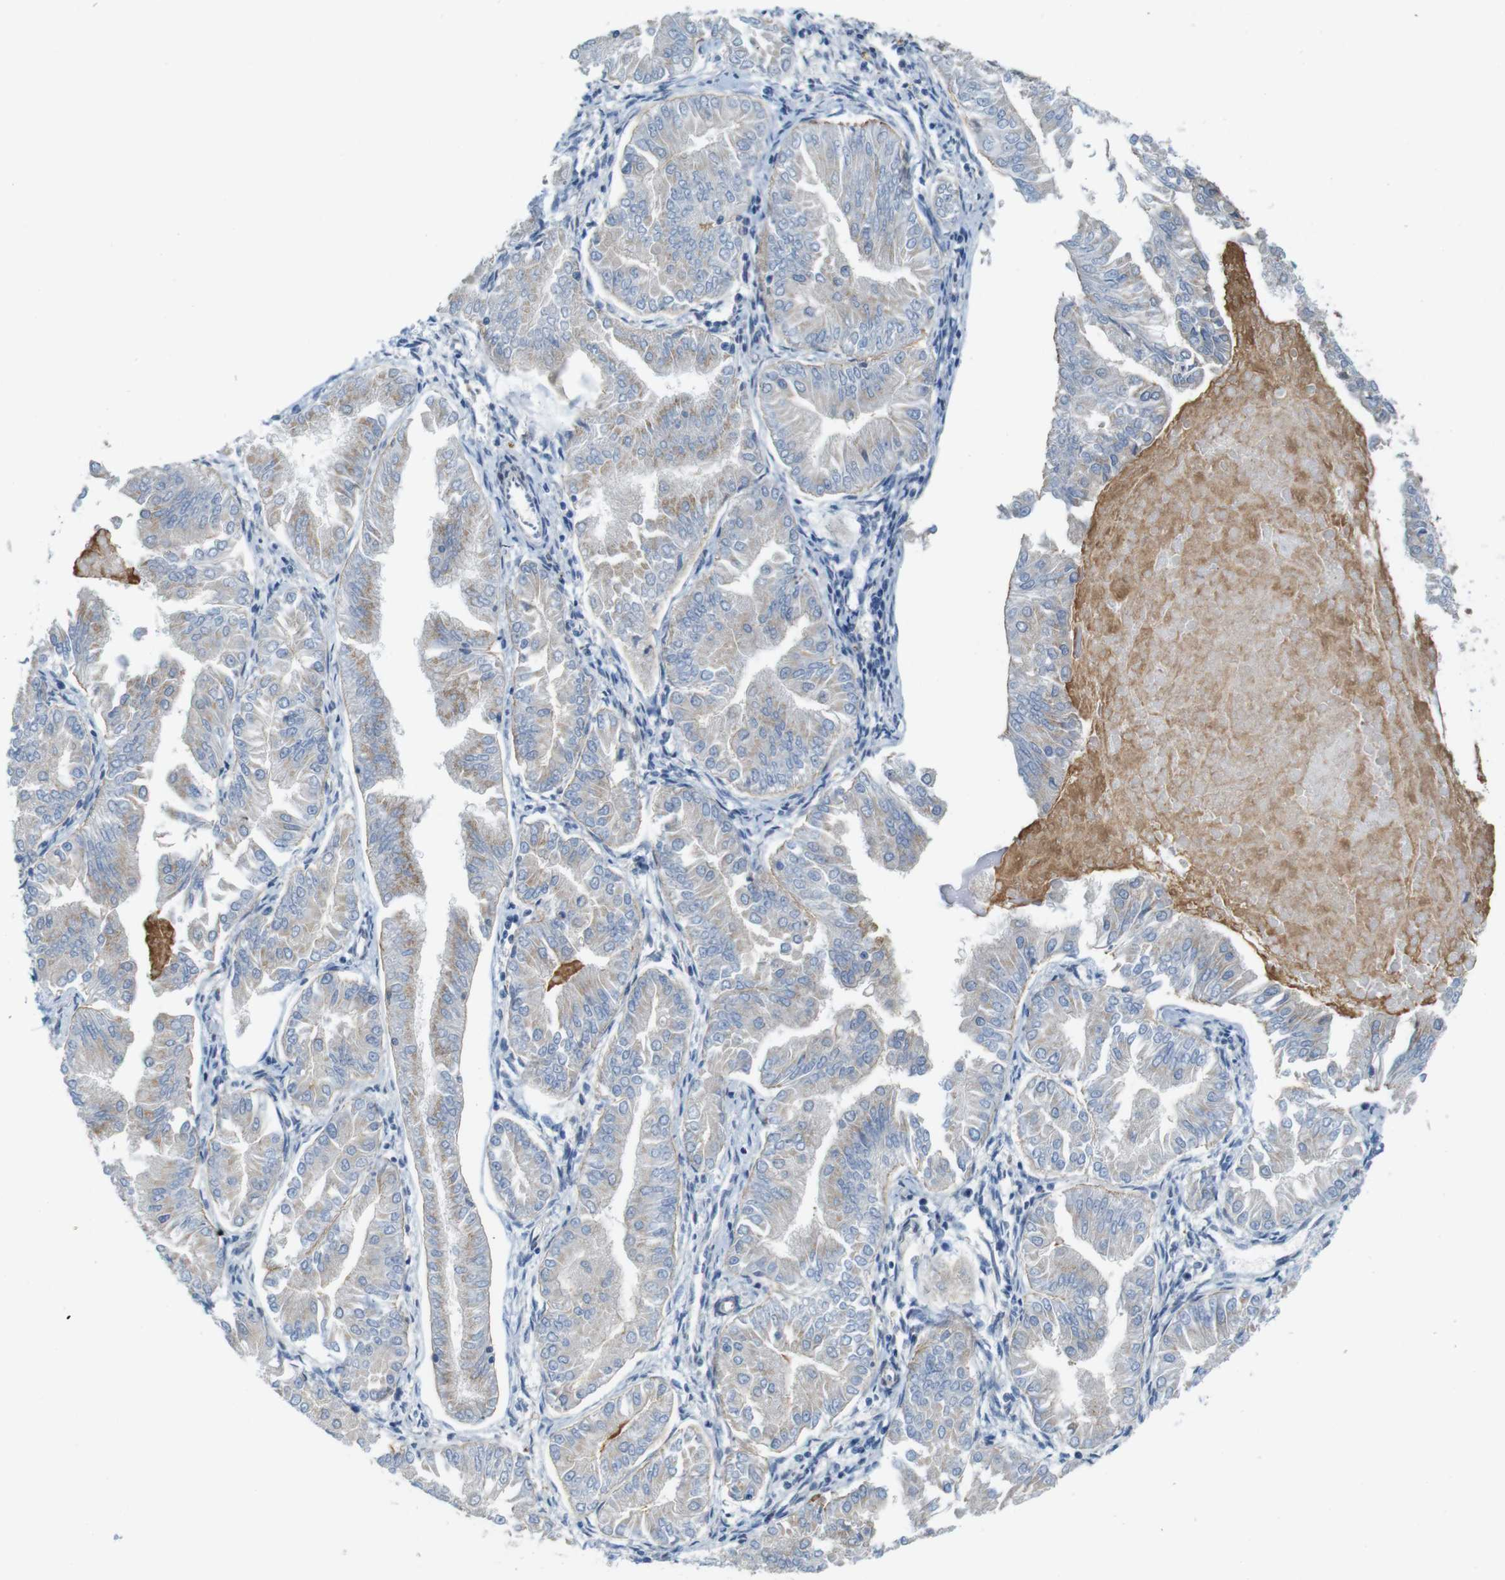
{"staining": {"intensity": "weak", "quantity": ">75%", "location": "cytoplasmic/membranous,nuclear"}, "tissue": "endometrial cancer", "cell_type": "Tumor cells", "image_type": "cancer", "snomed": [{"axis": "morphology", "description": "Adenocarcinoma, NOS"}, {"axis": "topography", "description": "Endometrium"}], "caption": "The image exhibits immunohistochemical staining of adenocarcinoma (endometrial). There is weak cytoplasmic/membranous and nuclear expression is identified in approximately >75% of tumor cells.", "gene": "SKI", "patient": {"sex": "female", "age": 53}}